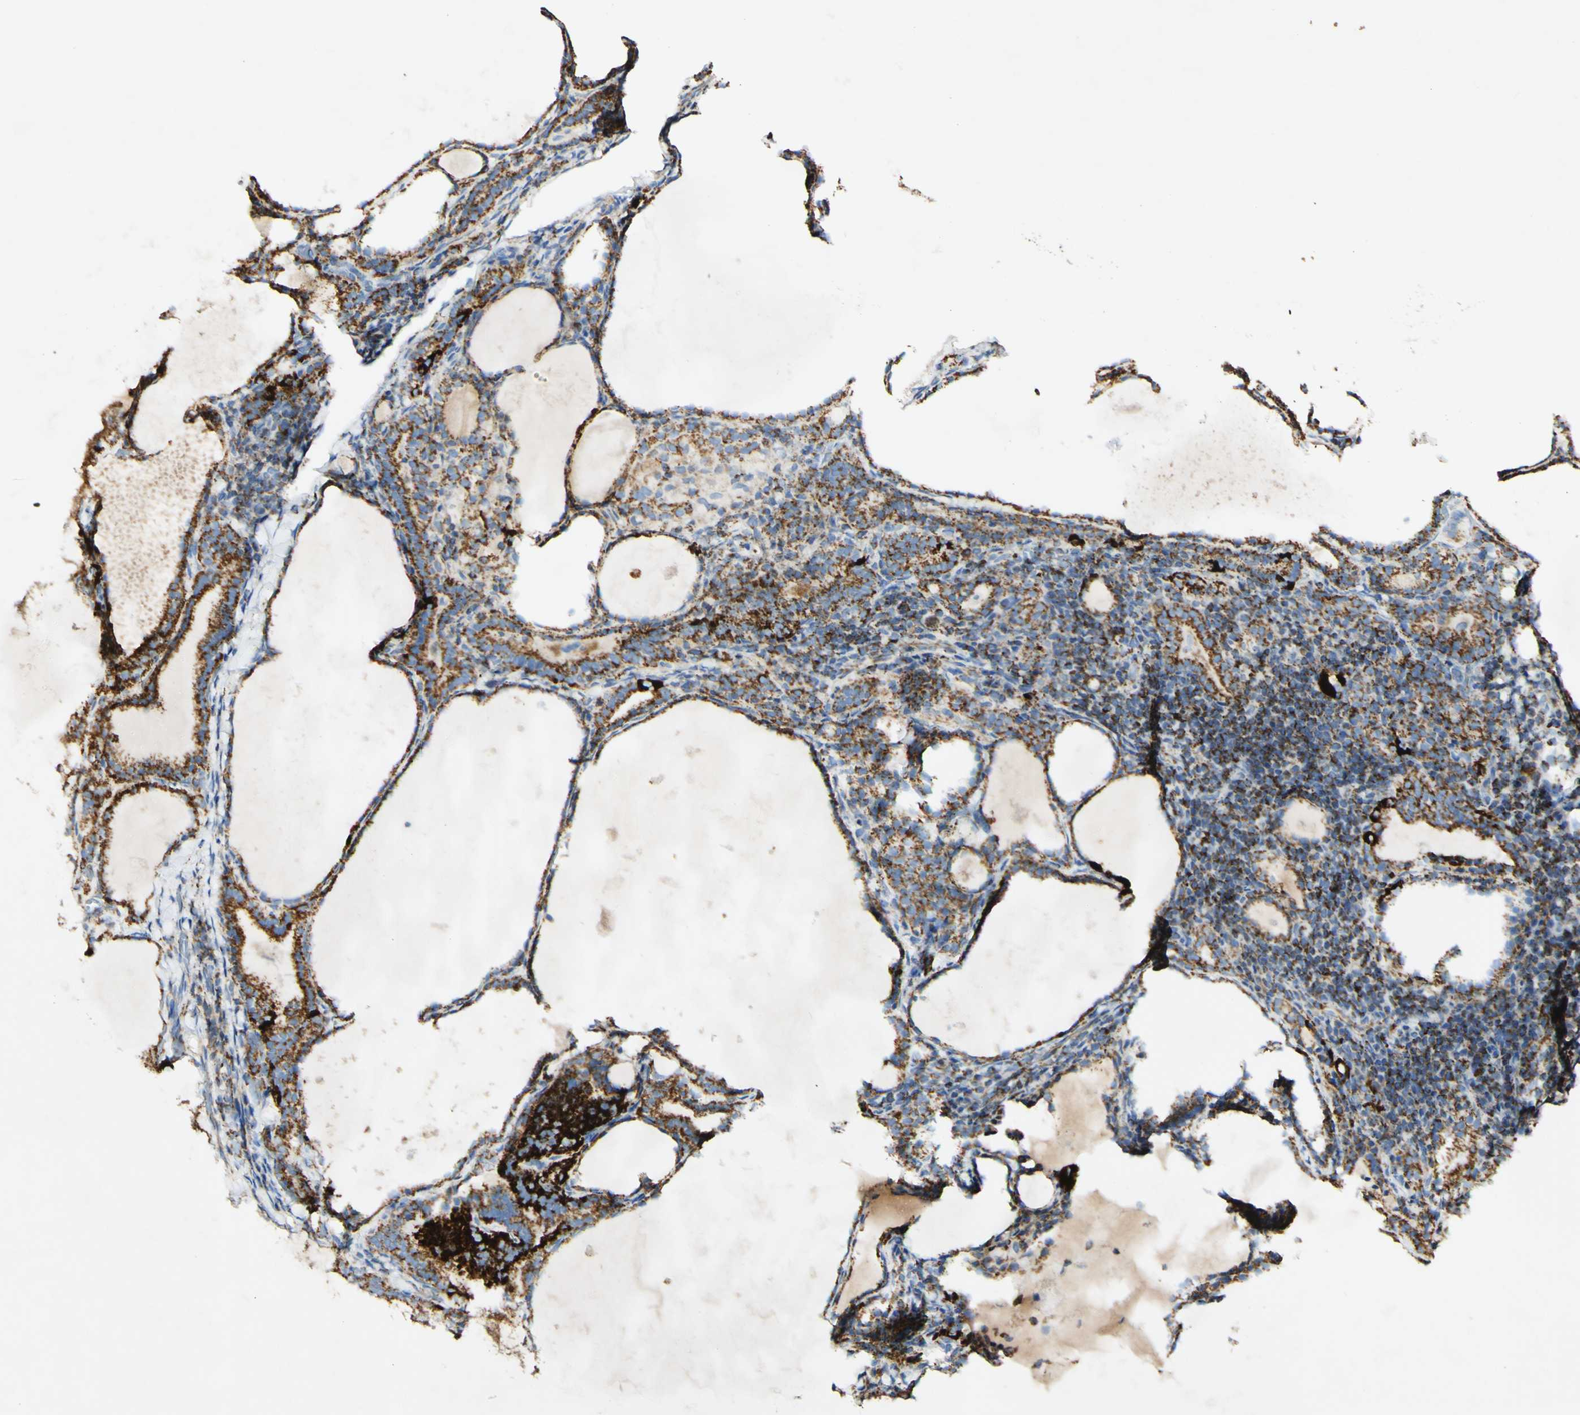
{"staining": {"intensity": "strong", "quantity": ">75%", "location": "cytoplasmic/membranous"}, "tissue": "thyroid cancer", "cell_type": "Tumor cells", "image_type": "cancer", "snomed": [{"axis": "morphology", "description": "Papillary adenocarcinoma, NOS"}, {"axis": "topography", "description": "Thyroid gland"}], "caption": "The immunohistochemical stain highlights strong cytoplasmic/membranous staining in tumor cells of thyroid cancer tissue.", "gene": "OXCT1", "patient": {"sex": "female", "age": 42}}